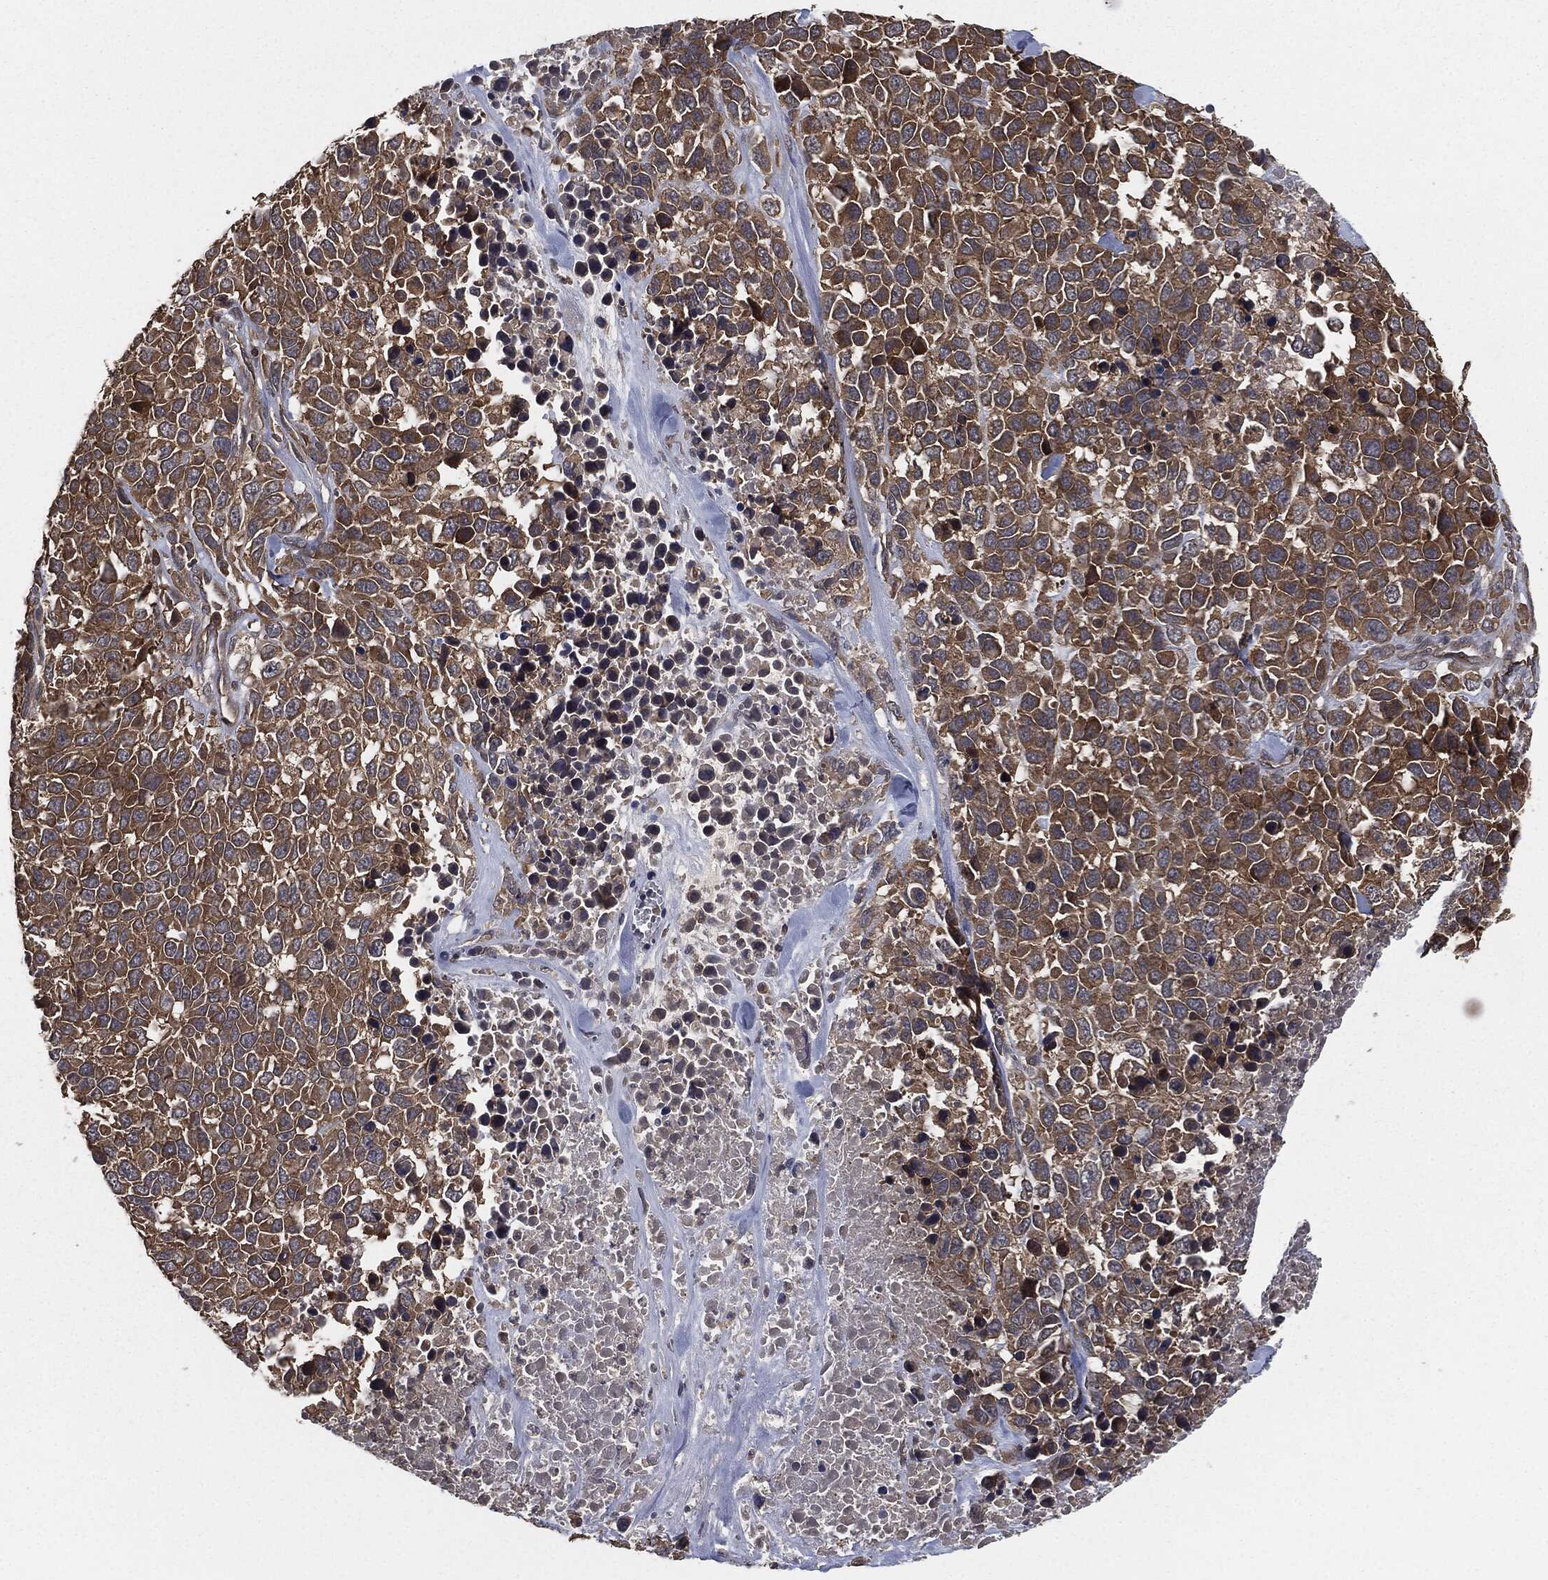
{"staining": {"intensity": "moderate", "quantity": ">75%", "location": "cytoplasmic/membranous"}, "tissue": "melanoma", "cell_type": "Tumor cells", "image_type": "cancer", "snomed": [{"axis": "morphology", "description": "Malignant melanoma, Metastatic site"}, {"axis": "topography", "description": "Skin"}], "caption": "Moderate cytoplasmic/membranous protein staining is identified in approximately >75% of tumor cells in malignant melanoma (metastatic site). The staining is performed using DAB (3,3'-diaminobenzidine) brown chromogen to label protein expression. The nuclei are counter-stained blue using hematoxylin.", "gene": "ERBIN", "patient": {"sex": "male", "age": 84}}